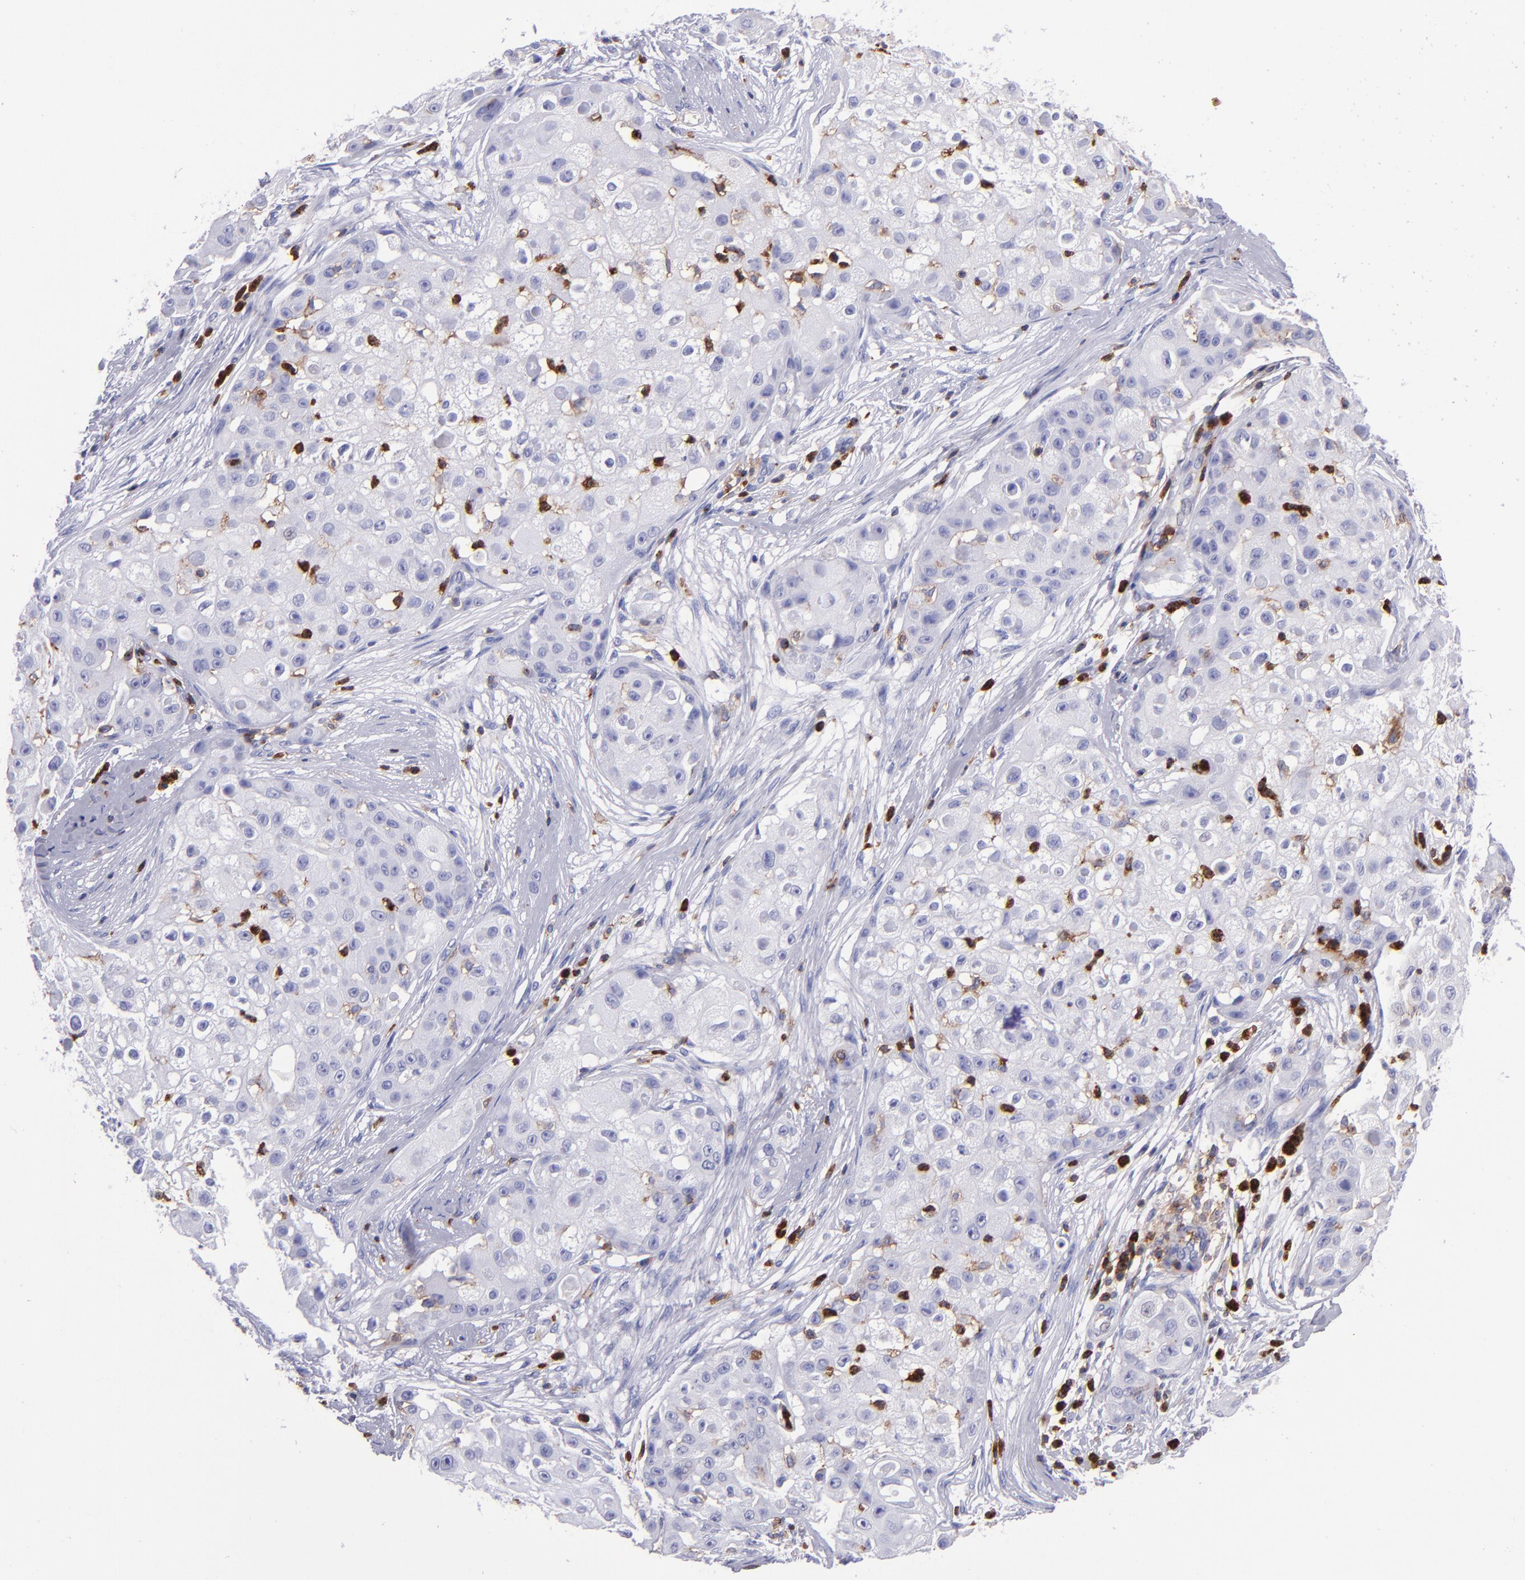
{"staining": {"intensity": "negative", "quantity": "none", "location": "none"}, "tissue": "skin cancer", "cell_type": "Tumor cells", "image_type": "cancer", "snomed": [{"axis": "morphology", "description": "Squamous cell carcinoma, NOS"}, {"axis": "topography", "description": "Skin"}], "caption": "This is an IHC photomicrograph of skin cancer (squamous cell carcinoma). There is no expression in tumor cells.", "gene": "ICAM3", "patient": {"sex": "female", "age": 57}}